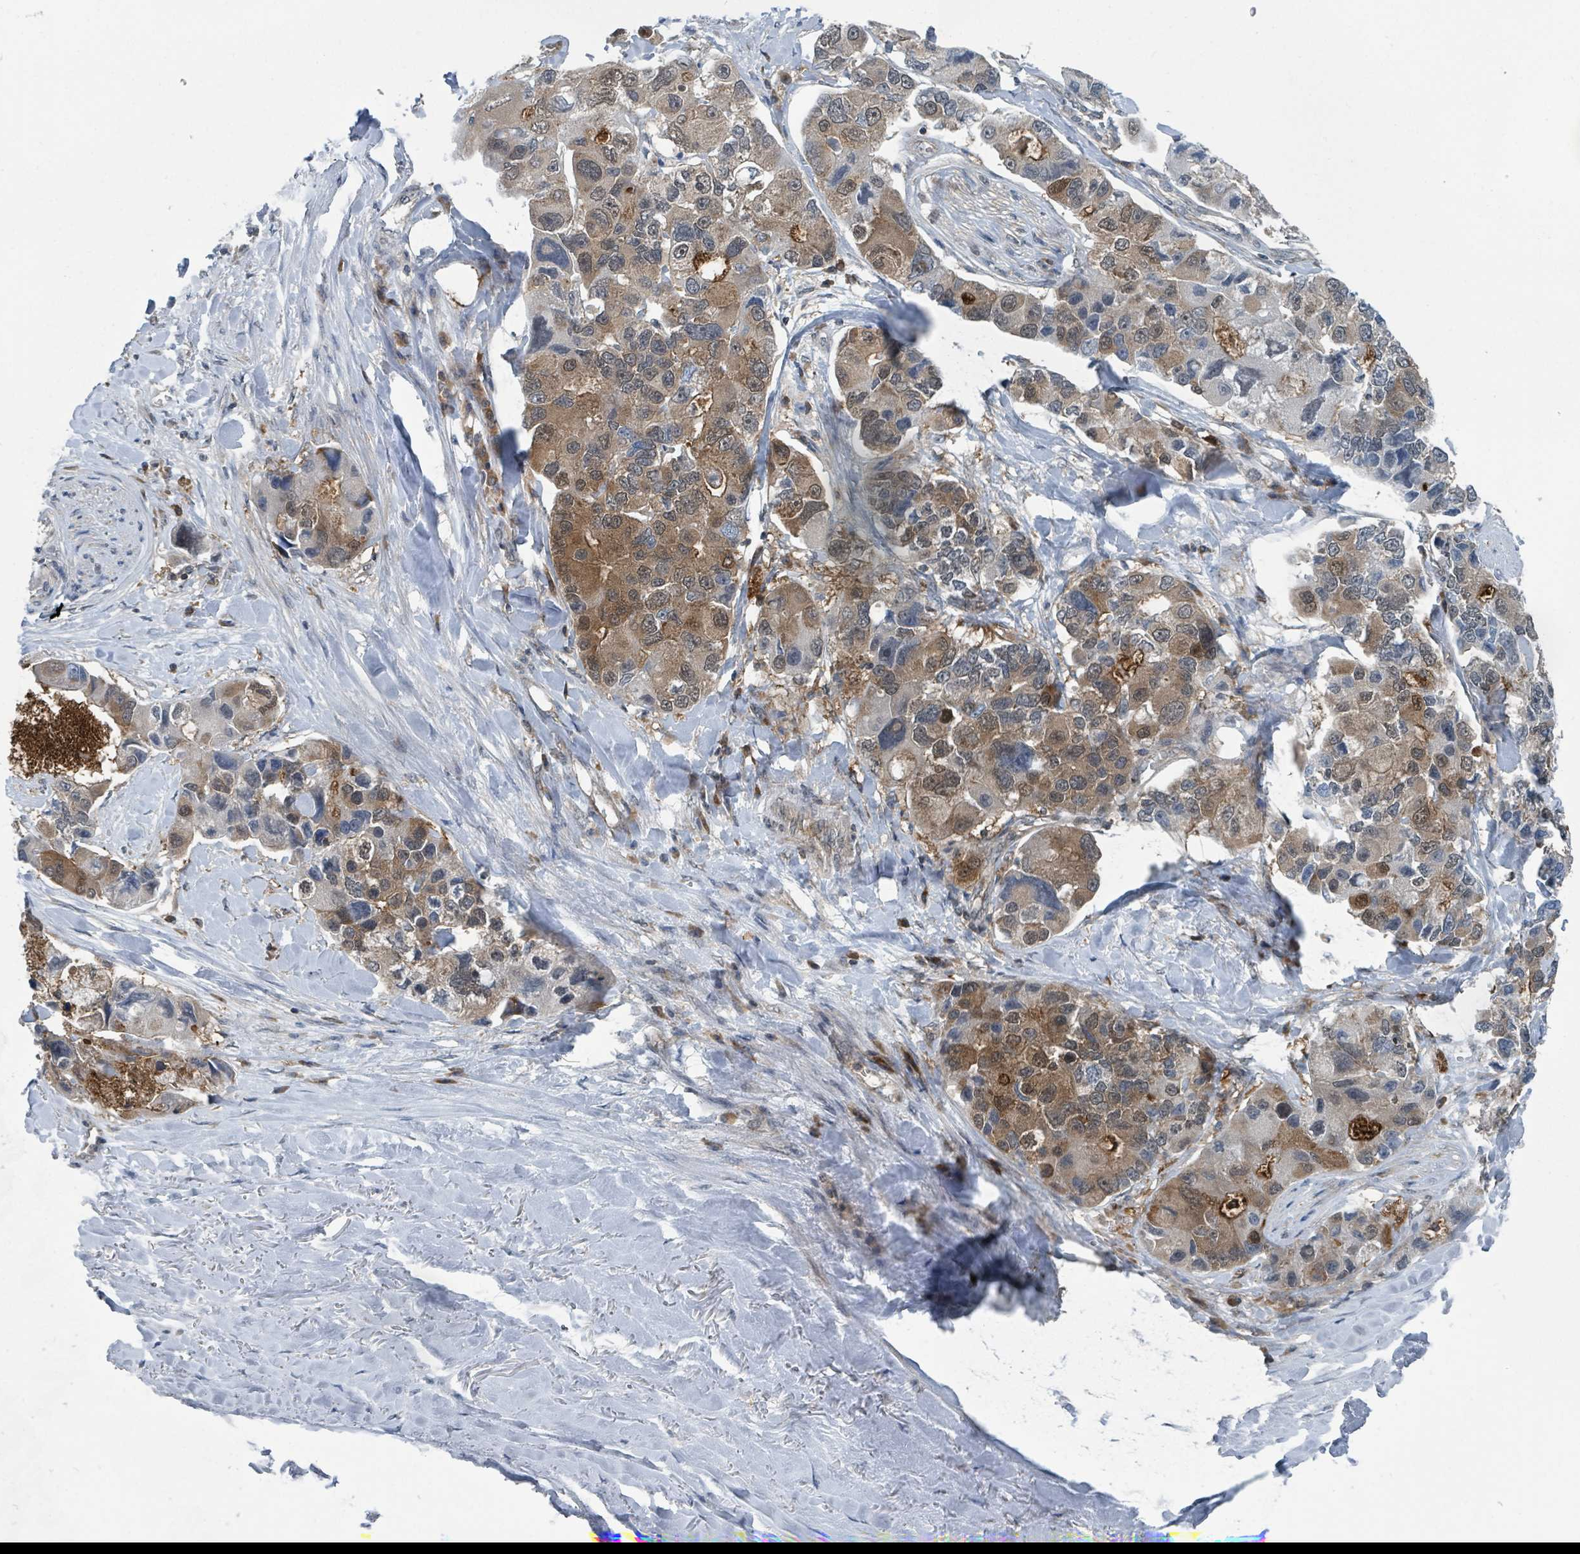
{"staining": {"intensity": "moderate", "quantity": "25%-75%", "location": "cytoplasmic/membranous,nuclear"}, "tissue": "lung cancer", "cell_type": "Tumor cells", "image_type": "cancer", "snomed": [{"axis": "morphology", "description": "Adenocarcinoma, NOS"}, {"axis": "topography", "description": "Lung"}], "caption": "This histopathology image displays lung cancer (adenocarcinoma) stained with immunohistochemistry (IHC) to label a protein in brown. The cytoplasmic/membranous and nuclear of tumor cells show moderate positivity for the protein. Nuclei are counter-stained blue.", "gene": "GOLGA7", "patient": {"sex": "female", "age": 54}}